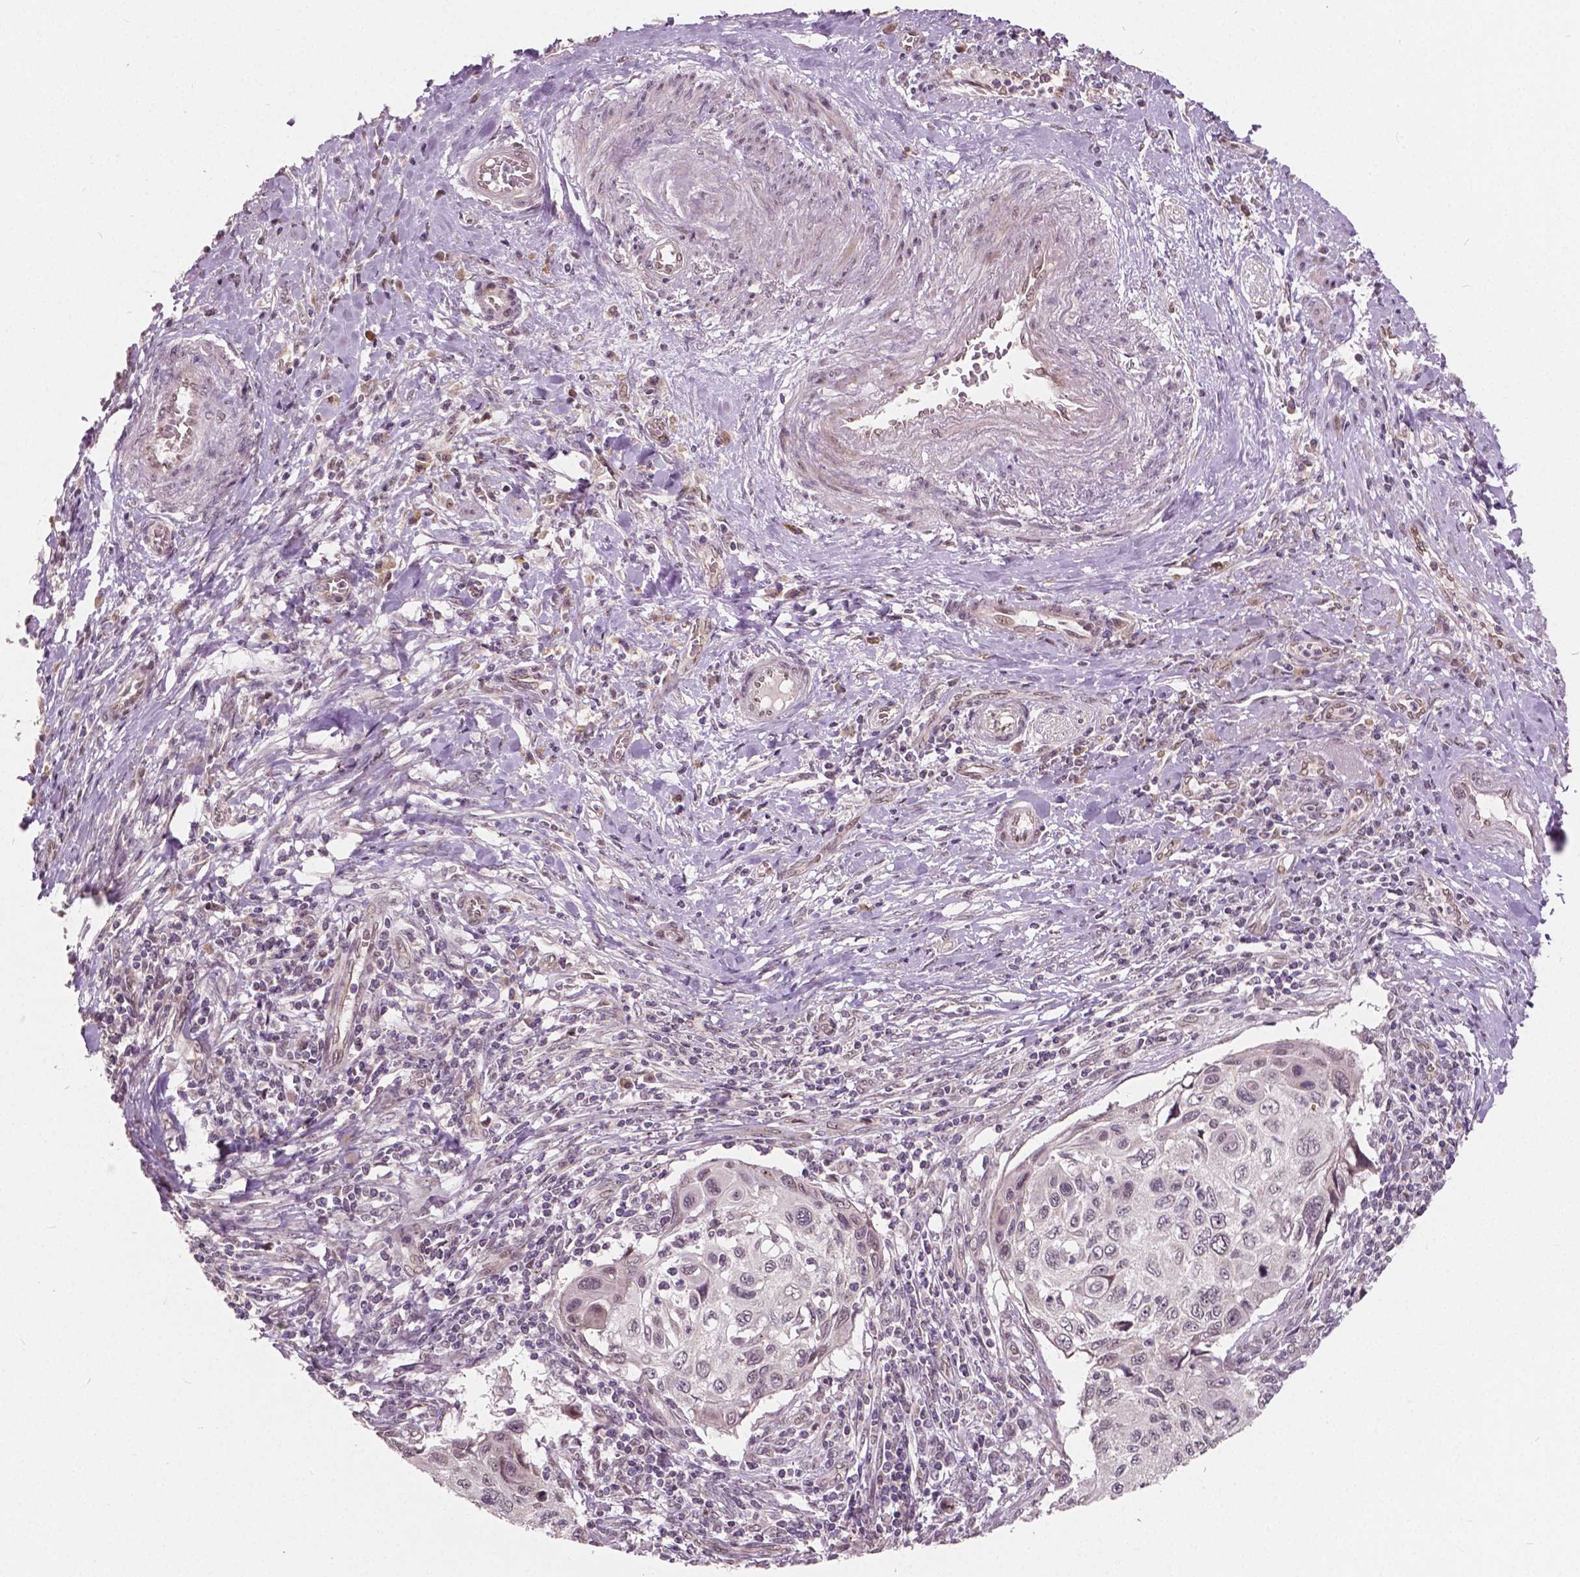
{"staining": {"intensity": "negative", "quantity": "none", "location": "none"}, "tissue": "cervical cancer", "cell_type": "Tumor cells", "image_type": "cancer", "snomed": [{"axis": "morphology", "description": "Squamous cell carcinoma, NOS"}, {"axis": "topography", "description": "Cervix"}], "caption": "Immunohistochemistry (IHC) photomicrograph of neoplastic tissue: cervical squamous cell carcinoma stained with DAB (3,3'-diaminobenzidine) shows no significant protein positivity in tumor cells.", "gene": "HMBOX1", "patient": {"sex": "female", "age": 70}}